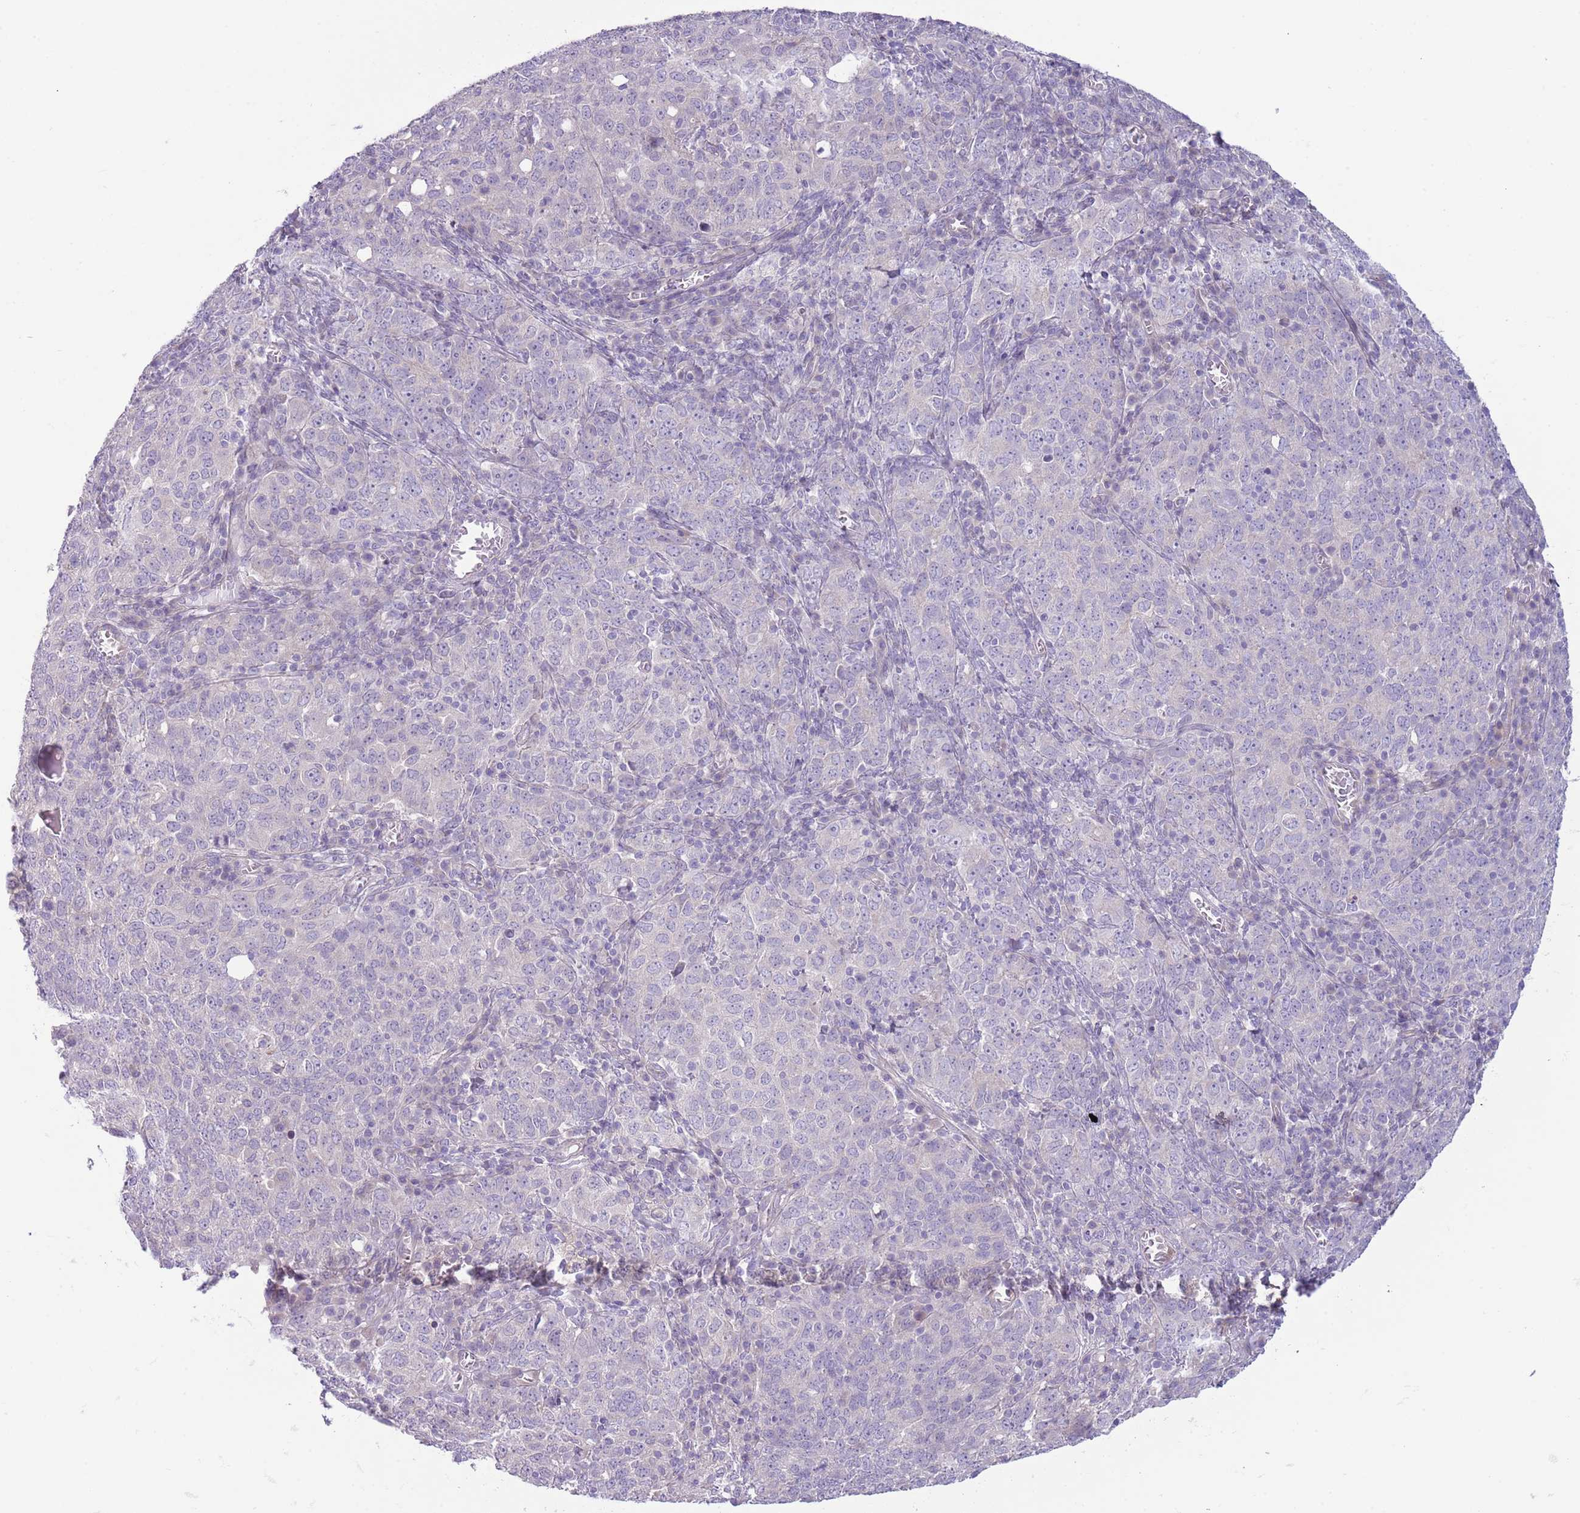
{"staining": {"intensity": "negative", "quantity": "none", "location": "none"}, "tissue": "ovarian cancer", "cell_type": "Tumor cells", "image_type": "cancer", "snomed": [{"axis": "morphology", "description": "Carcinoma, endometroid"}, {"axis": "topography", "description": "Ovary"}], "caption": "Tumor cells are negative for protein expression in human ovarian cancer.", "gene": "CFH", "patient": {"sex": "female", "age": 62}}